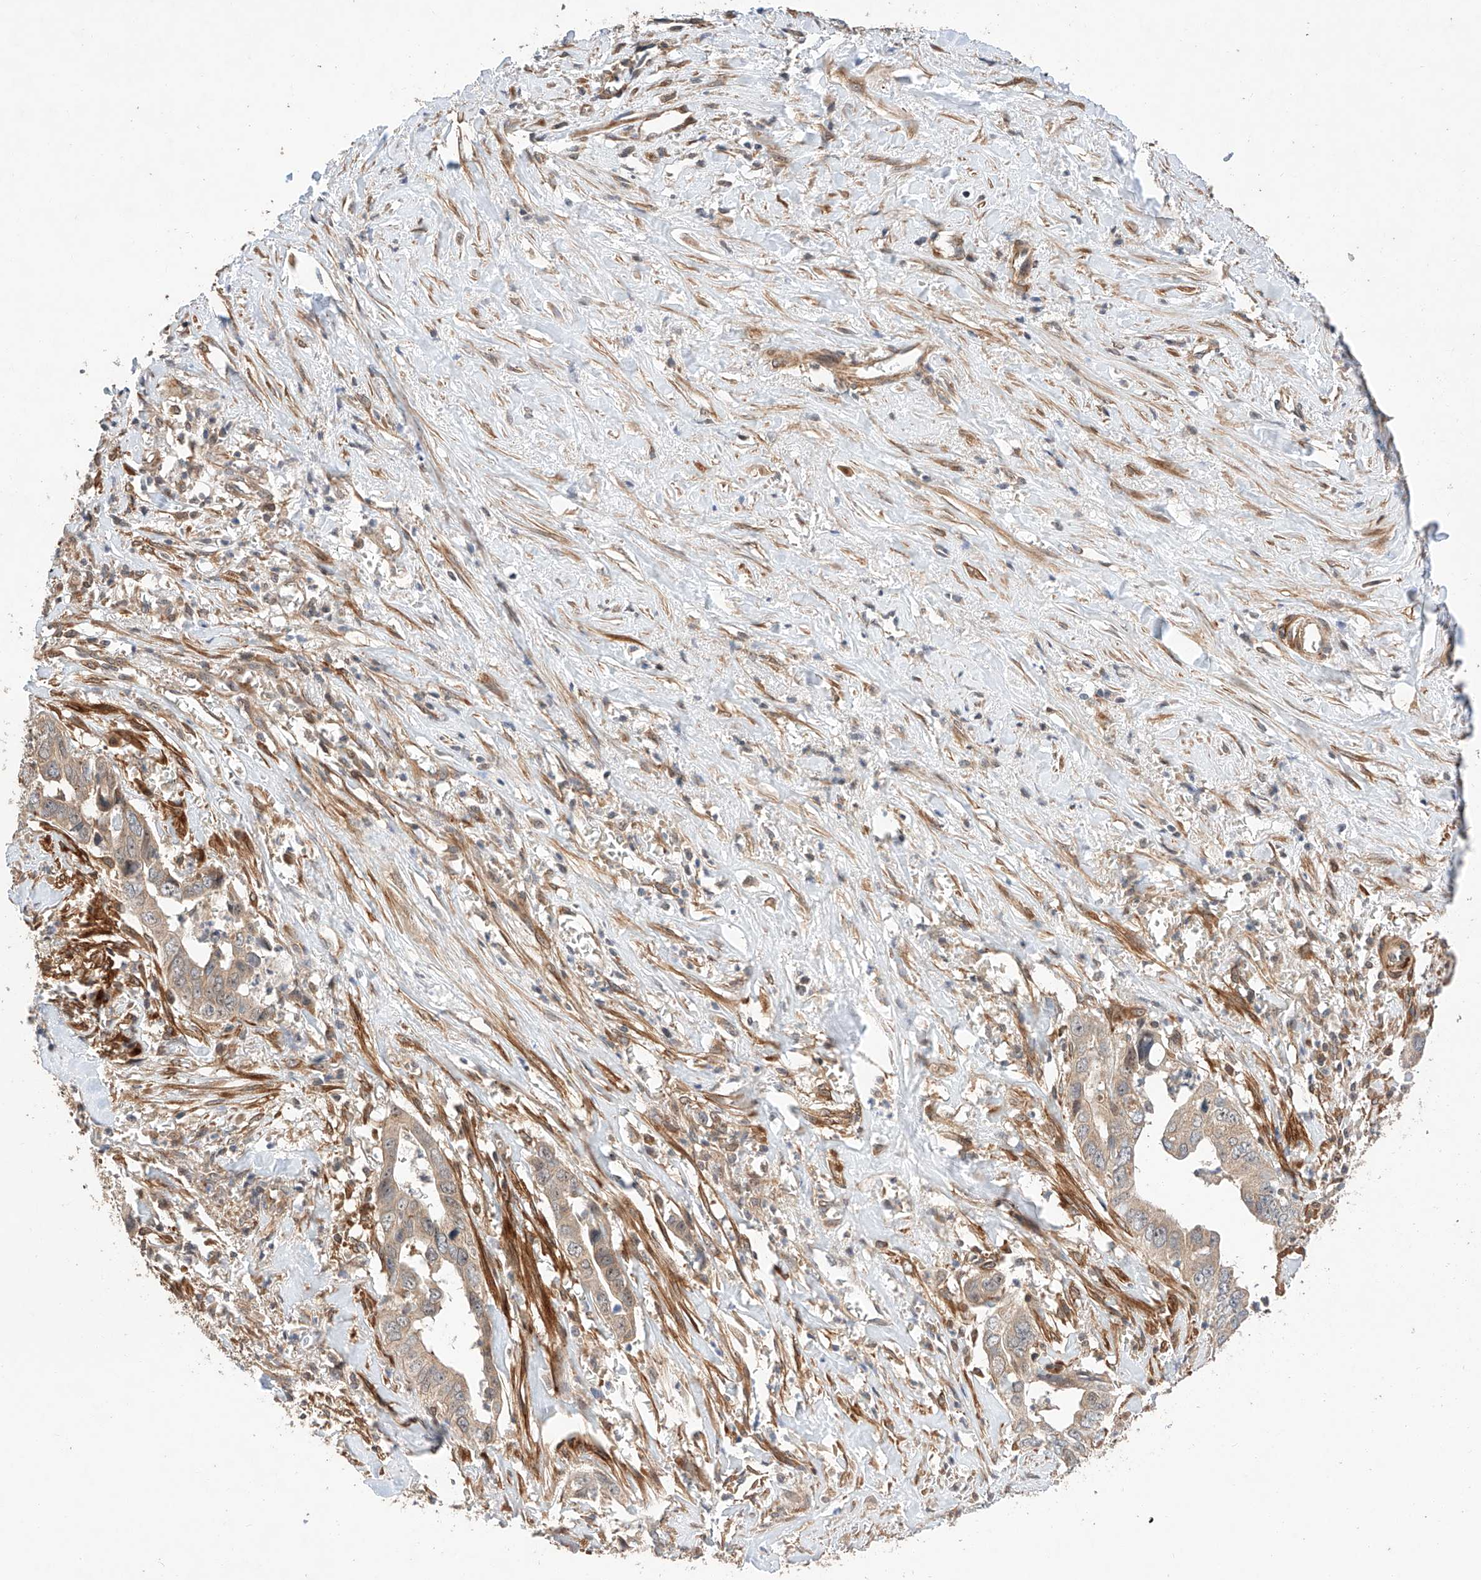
{"staining": {"intensity": "weak", "quantity": ">75%", "location": "cytoplasmic/membranous"}, "tissue": "liver cancer", "cell_type": "Tumor cells", "image_type": "cancer", "snomed": [{"axis": "morphology", "description": "Cholangiocarcinoma"}, {"axis": "topography", "description": "Liver"}], "caption": "High-power microscopy captured an immunohistochemistry micrograph of liver cholangiocarcinoma, revealing weak cytoplasmic/membranous positivity in approximately >75% of tumor cells.", "gene": "RAB23", "patient": {"sex": "female", "age": 79}}